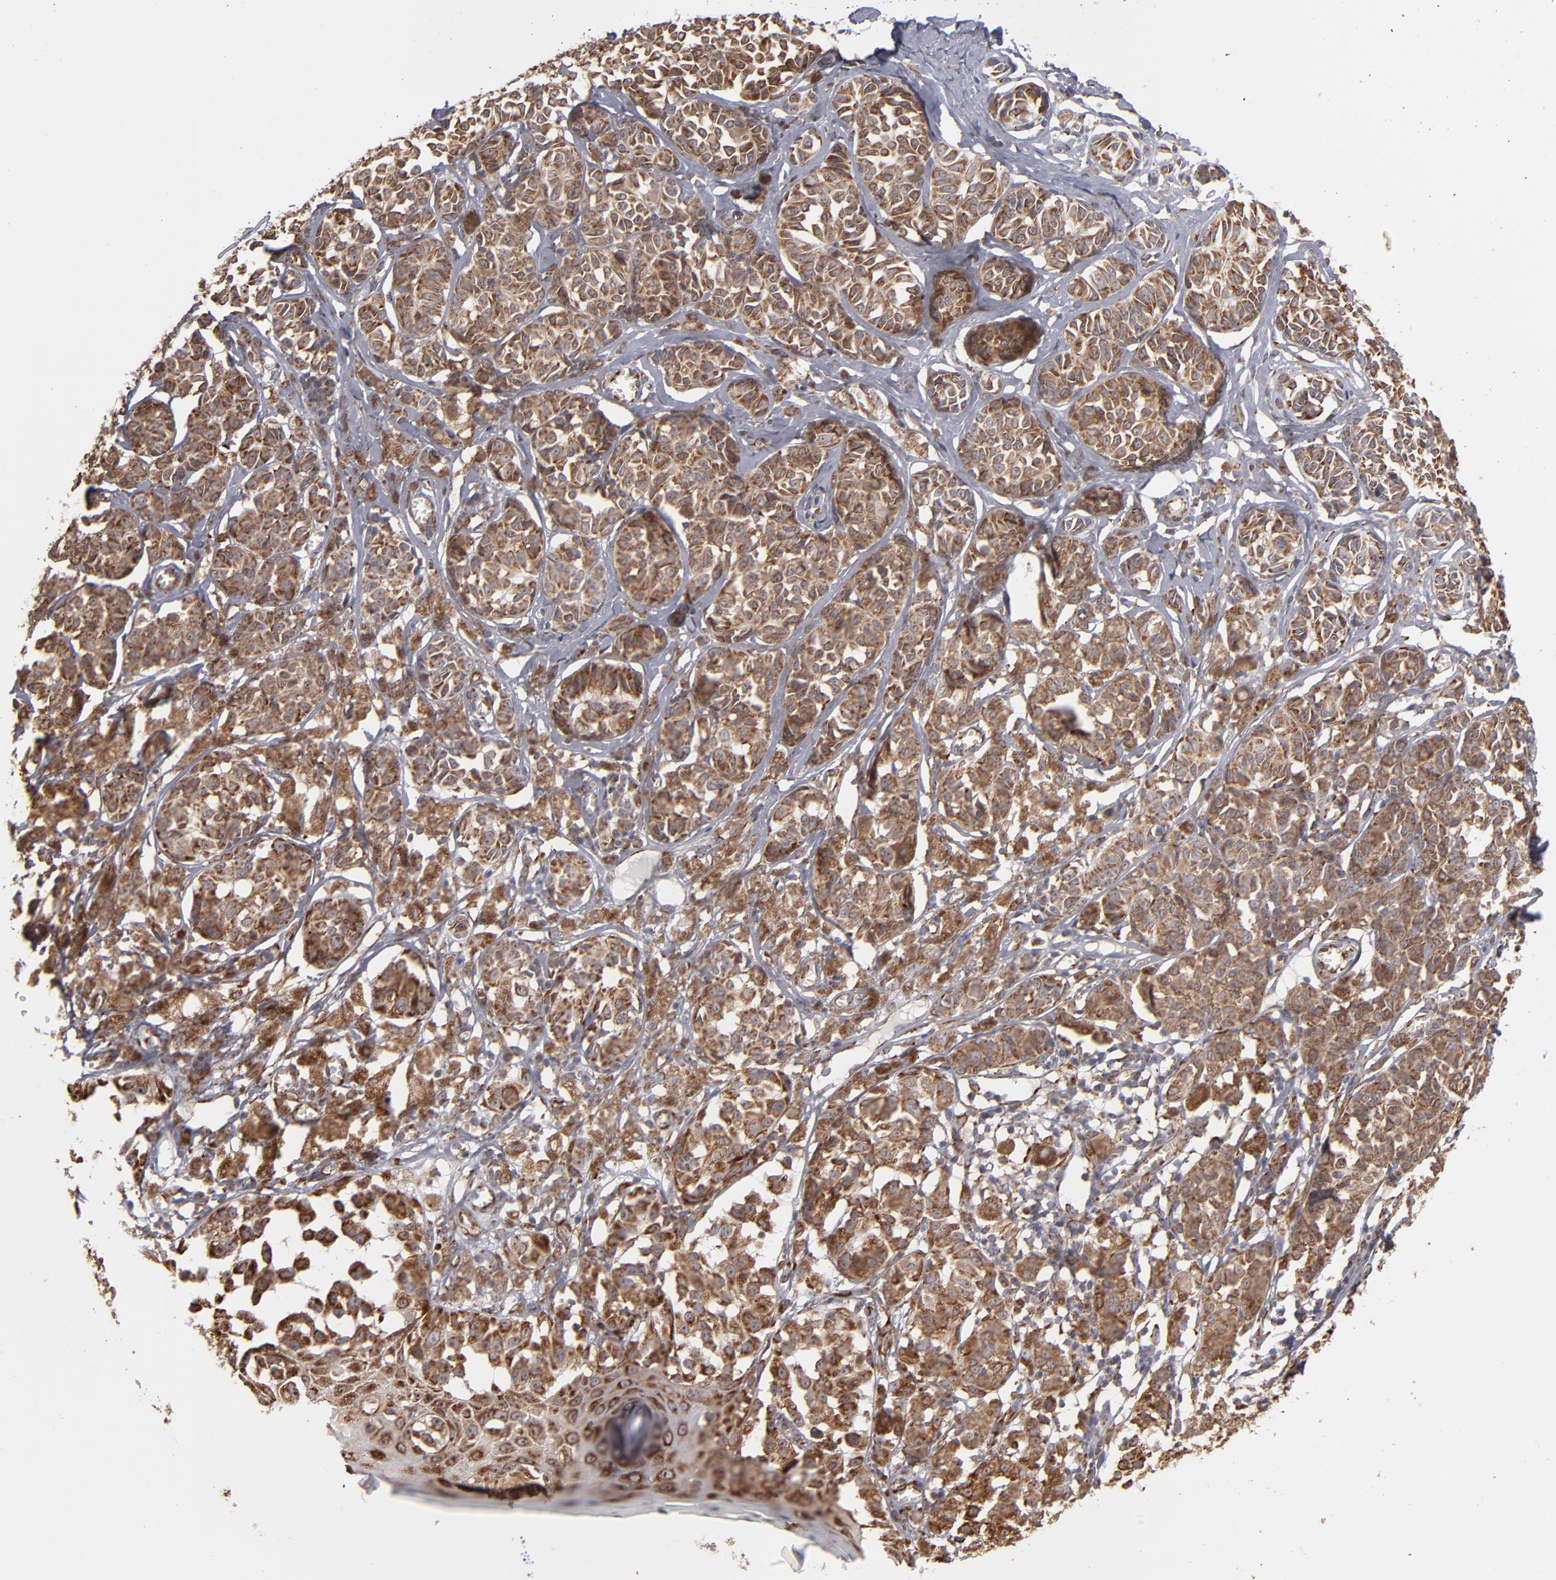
{"staining": {"intensity": "moderate", "quantity": ">75%", "location": "cytoplasmic/membranous"}, "tissue": "melanoma", "cell_type": "Tumor cells", "image_type": "cancer", "snomed": [{"axis": "morphology", "description": "Malignant melanoma, NOS"}, {"axis": "topography", "description": "Skin"}], "caption": "A photomicrograph of human malignant melanoma stained for a protein reveals moderate cytoplasmic/membranous brown staining in tumor cells. The protein of interest is shown in brown color, while the nuclei are stained blue.", "gene": "KTN1", "patient": {"sex": "male", "age": 76}}